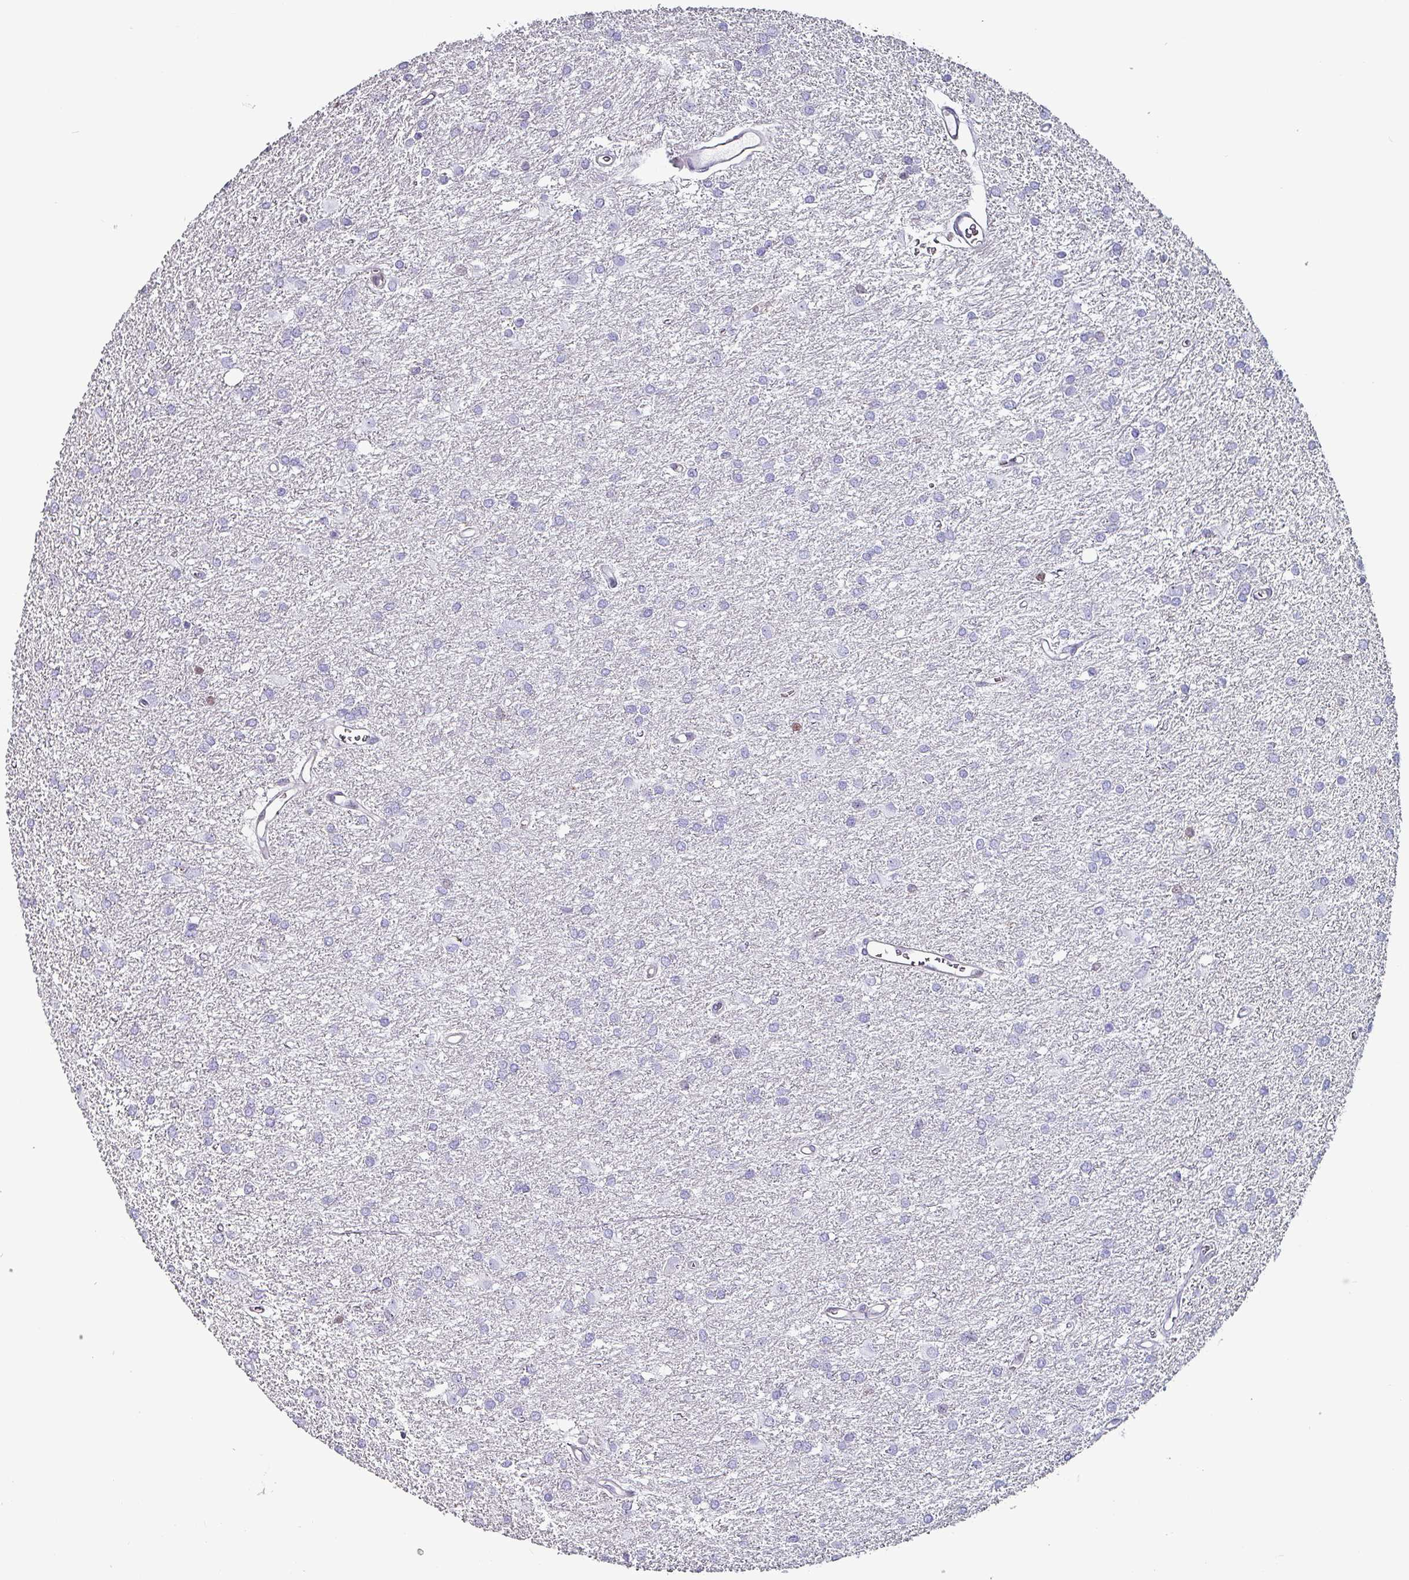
{"staining": {"intensity": "negative", "quantity": "none", "location": "none"}, "tissue": "glioma", "cell_type": "Tumor cells", "image_type": "cancer", "snomed": [{"axis": "morphology", "description": "Glioma, malignant, High grade"}, {"axis": "topography", "description": "Brain"}], "caption": "The photomicrograph shows no staining of tumor cells in malignant high-grade glioma. (DAB IHC visualized using brightfield microscopy, high magnification).", "gene": "ZNF816-ZNF321P", "patient": {"sex": "female", "age": 50}}